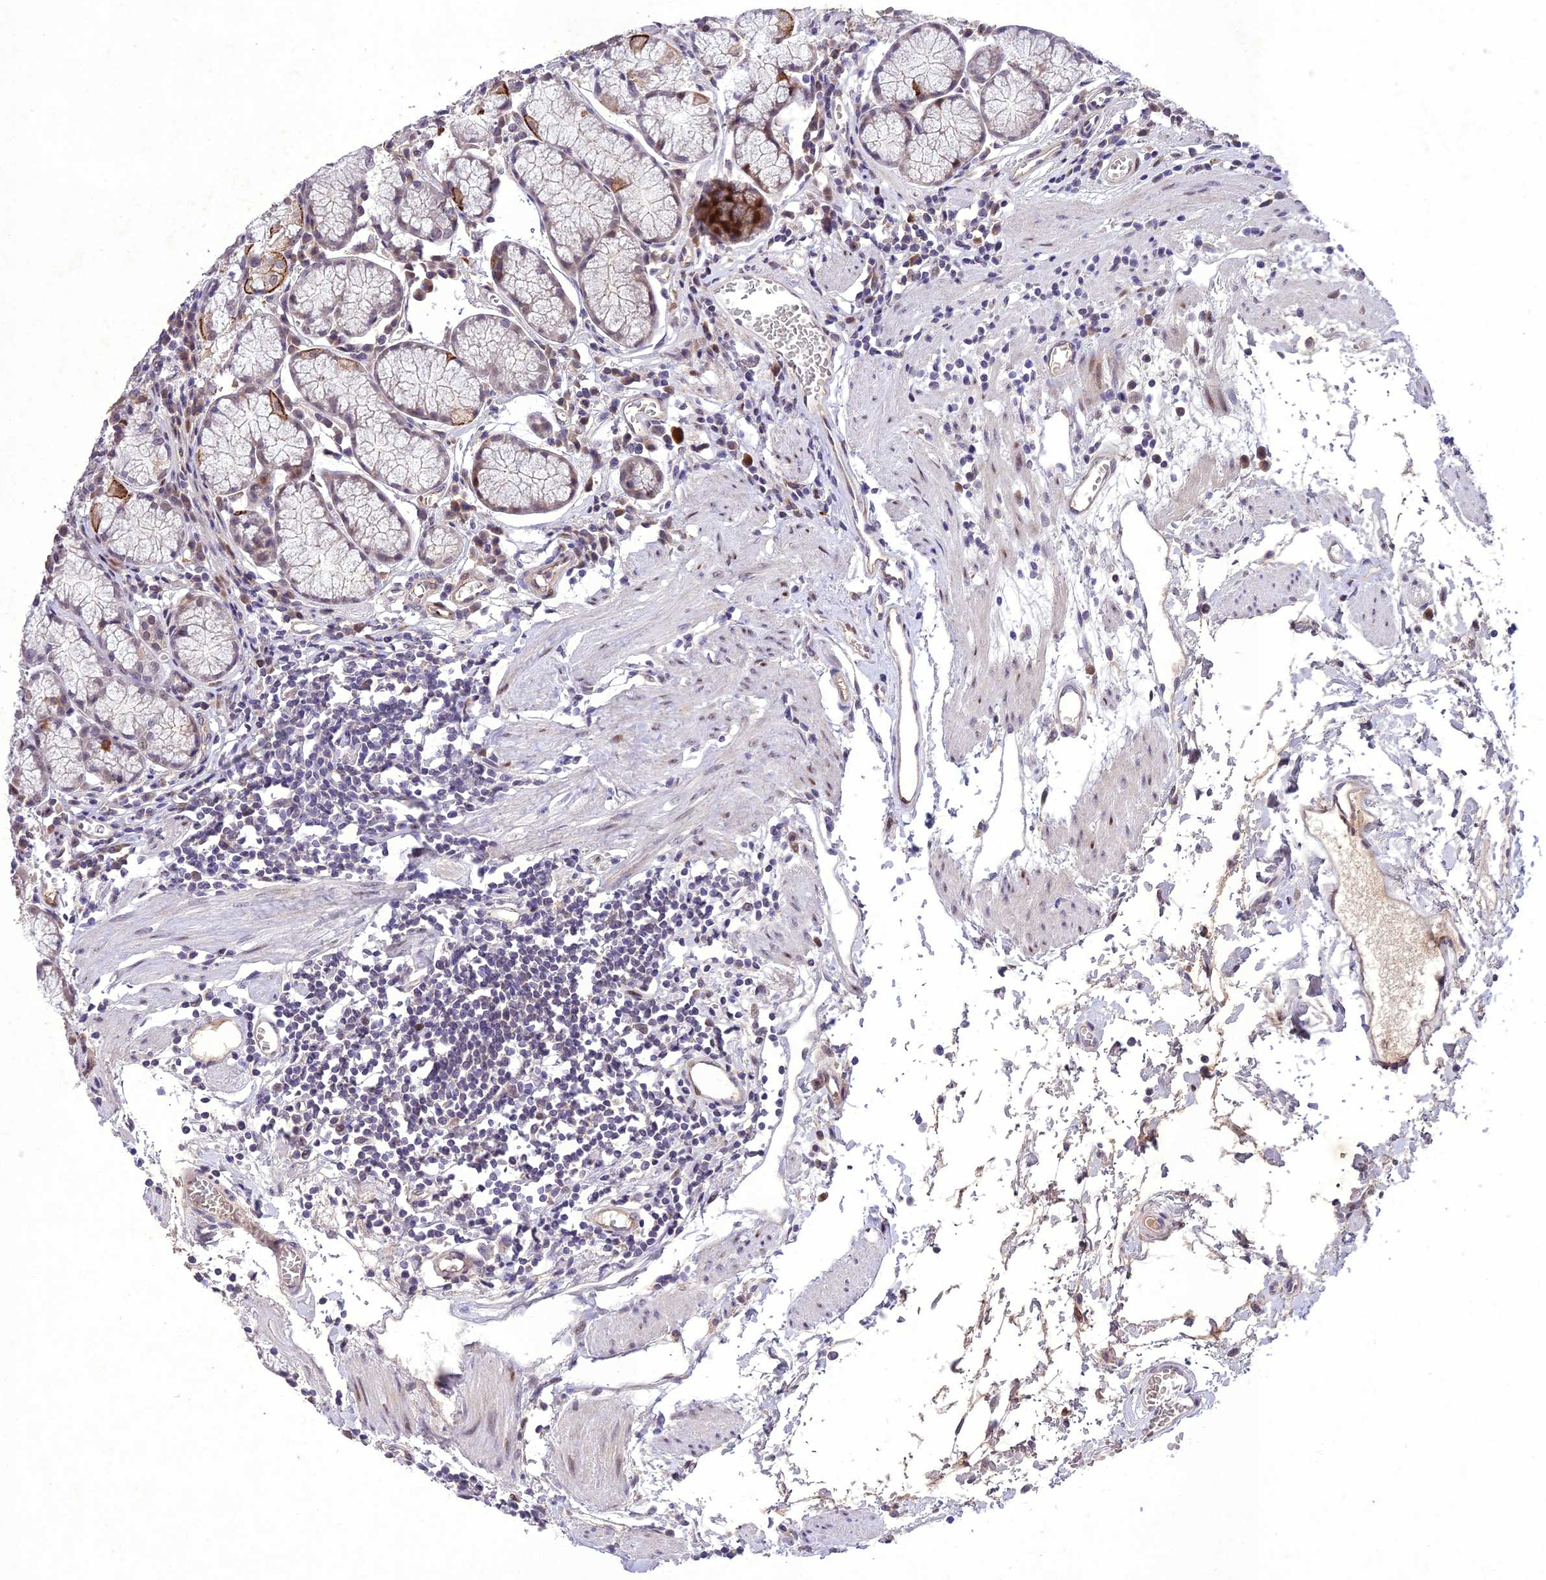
{"staining": {"intensity": "moderate", "quantity": "<25%", "location": "cytoplasmic/membranous,nuclear"}, "tissue": "stomach", "cell_type": "Glandular cells", "image_type": "normal", "snomed": [{"axis": "morphology", "description": "Normal tissue, NOS"}, {"axis": "topography", "description": "Stomach"}], "caption": "IHC histopathology image of normal stomach stained for a protein (brown), which reveals low levels of moderate cytoplasmic/membranous,nuclear positivity in approximately <25% of glandular cells.", "gene": "ANKRD52", "patient": {"sex": "male", "age": 55}}